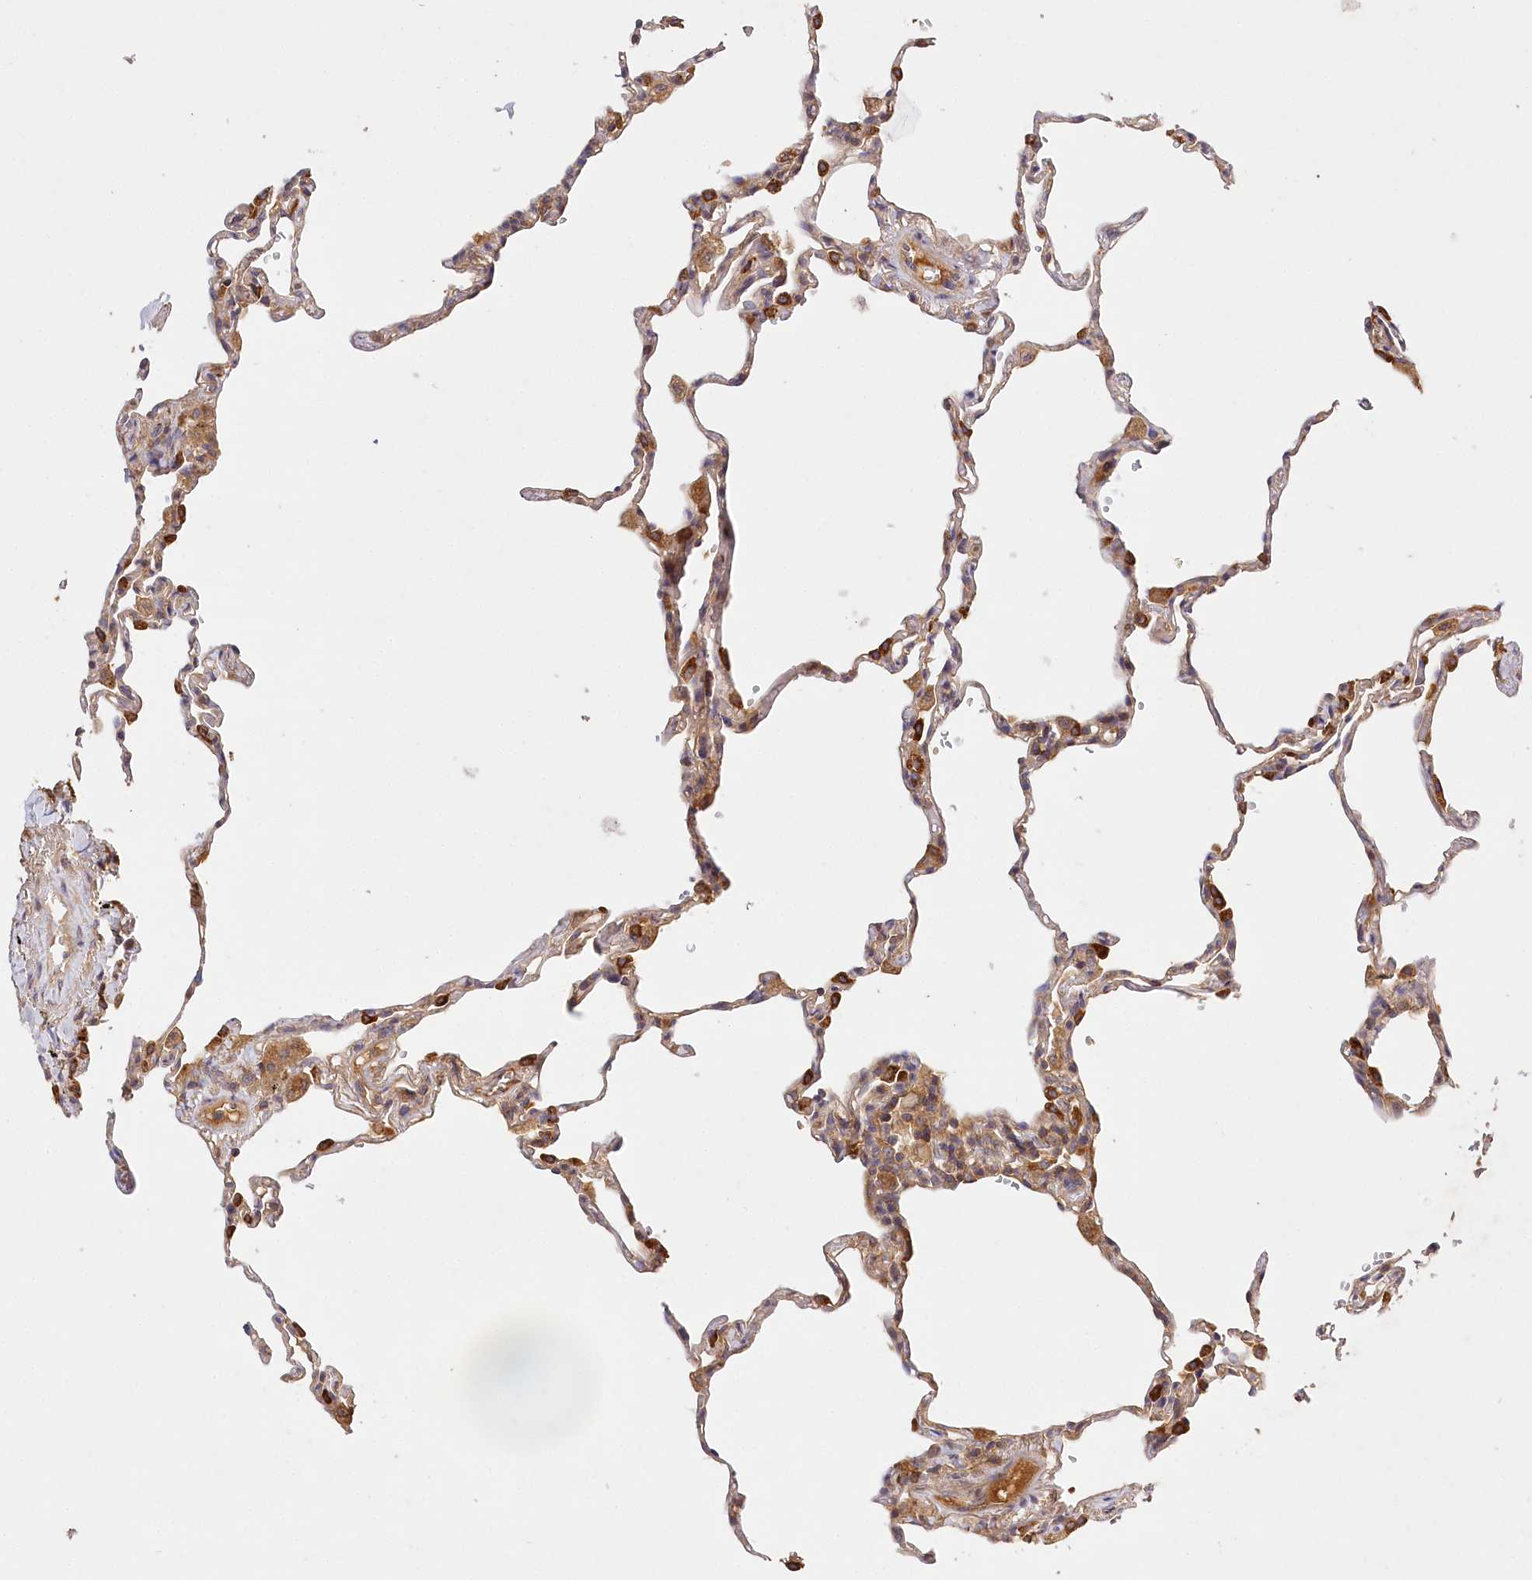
{"staining": {"intensity": "strong", "quantity": "<25%", "location": "cytoplasmic/membranous"}, "tissue": "lung", "cell_type": "Alveolar cells", "image_type": "normal", "snomed": [{"axis": "morphology", "description": "Normal tissue, NOS"}, {"axis": "topography", "description": "Lung"}], "caption": "Lung stained with immunohistochemistry reveals strong cytoplasmic/membranous expression in approximately <25% of alveolar cells.", "gene": "LSS", "patient": {"sex": "male", "age": 59}}